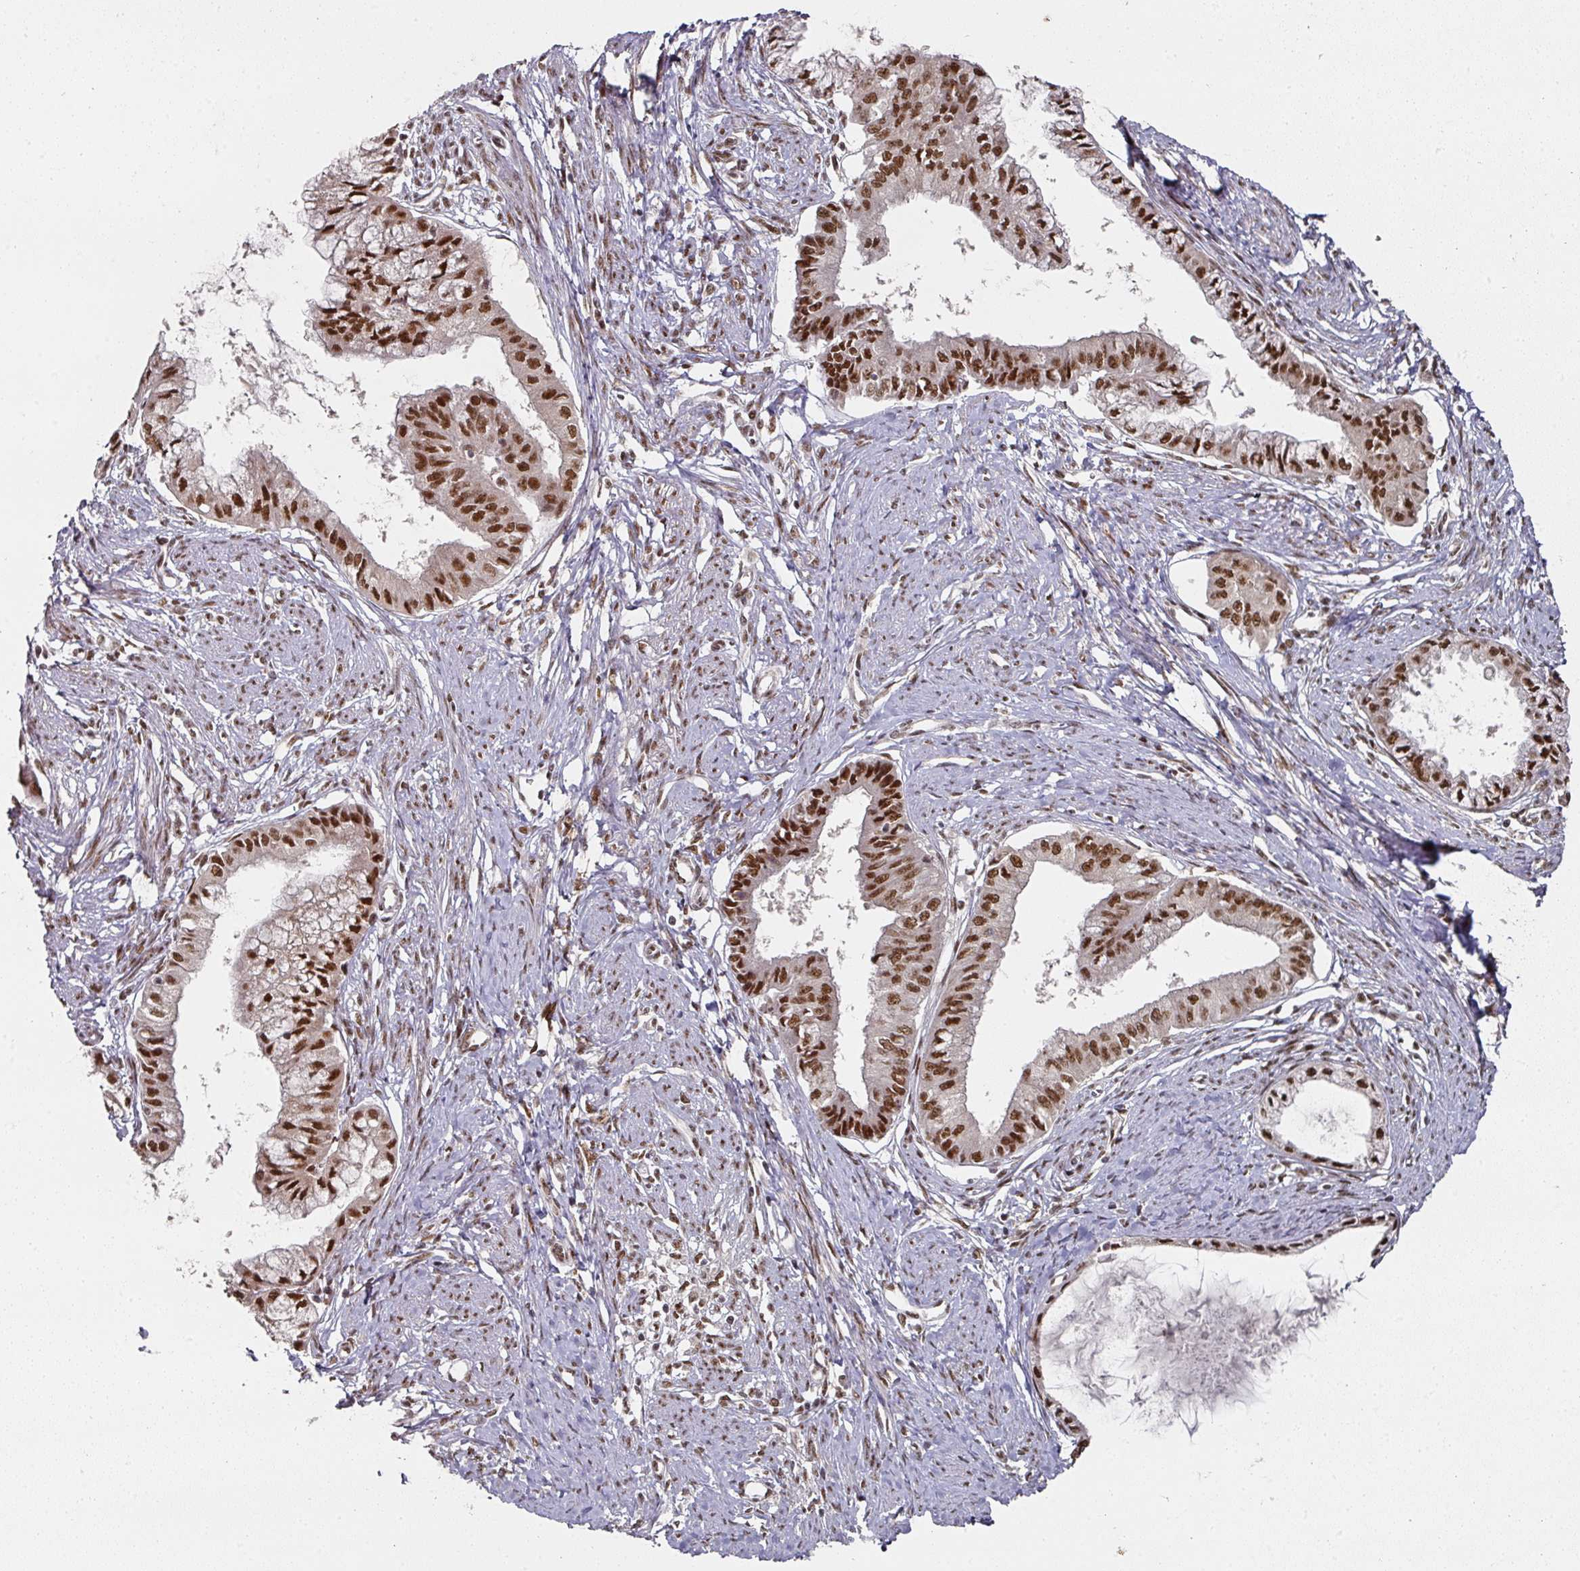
{"staining": {"intensity": "strong", "quantity": "25%-75%", "location": "nuclear"}, "tissue": "endometrial cancer", "cell_type": "Tumor cells", "image_type": "cancer", "snomed": [{"axis": "morphology", "description": "Adenocarcinoma, NOS"}, {"axis": "topography", "description": "Endometrium"}], "caption": "Endometrial adenocarcinoma stained with immunohistochemistry exhibits strong nuclear positivity in about 25%-75% of tumor cells.", "gene": "MEPCE", "patient": {"sex": "female", "age": 76}}